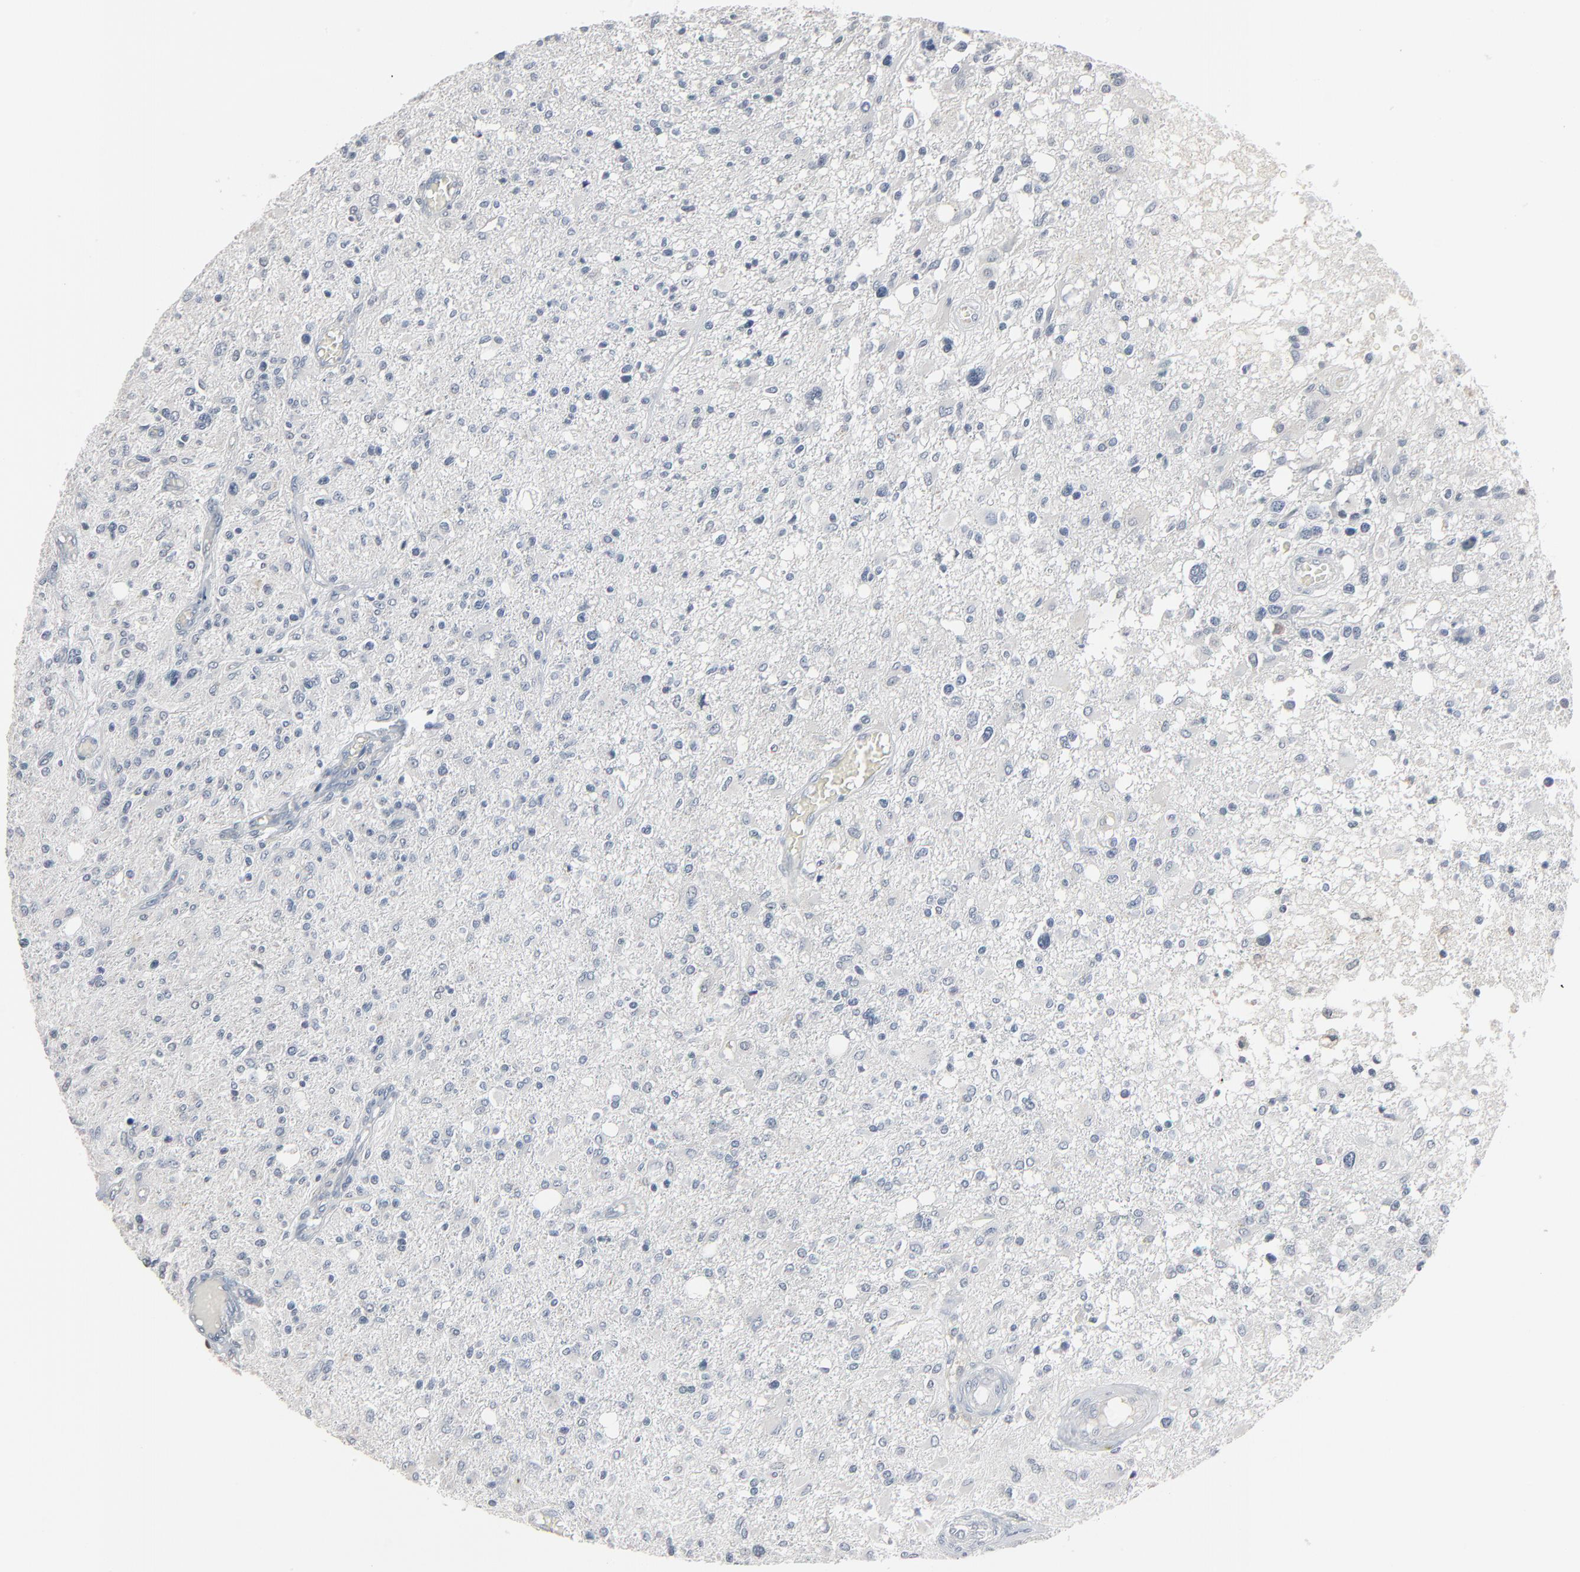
{"staining": {"intensity": "negative", "quantity": "none", "location": "none"}, "tissue": "glioma", "cell_type": "Tumor cells", "image_type": "cancer", "snomed": [{"axis": "morphology", "description": "Glioma, malignant, High grade"}, {"axis": "topography", "description": "Cerebral cortex"}], "caption": "Micrograph shows no significant protein expression in tumor cells of malignant glioma (high-grade).", "gene": "SAGE1", "patient": {"sex": "male", "age": 76}}